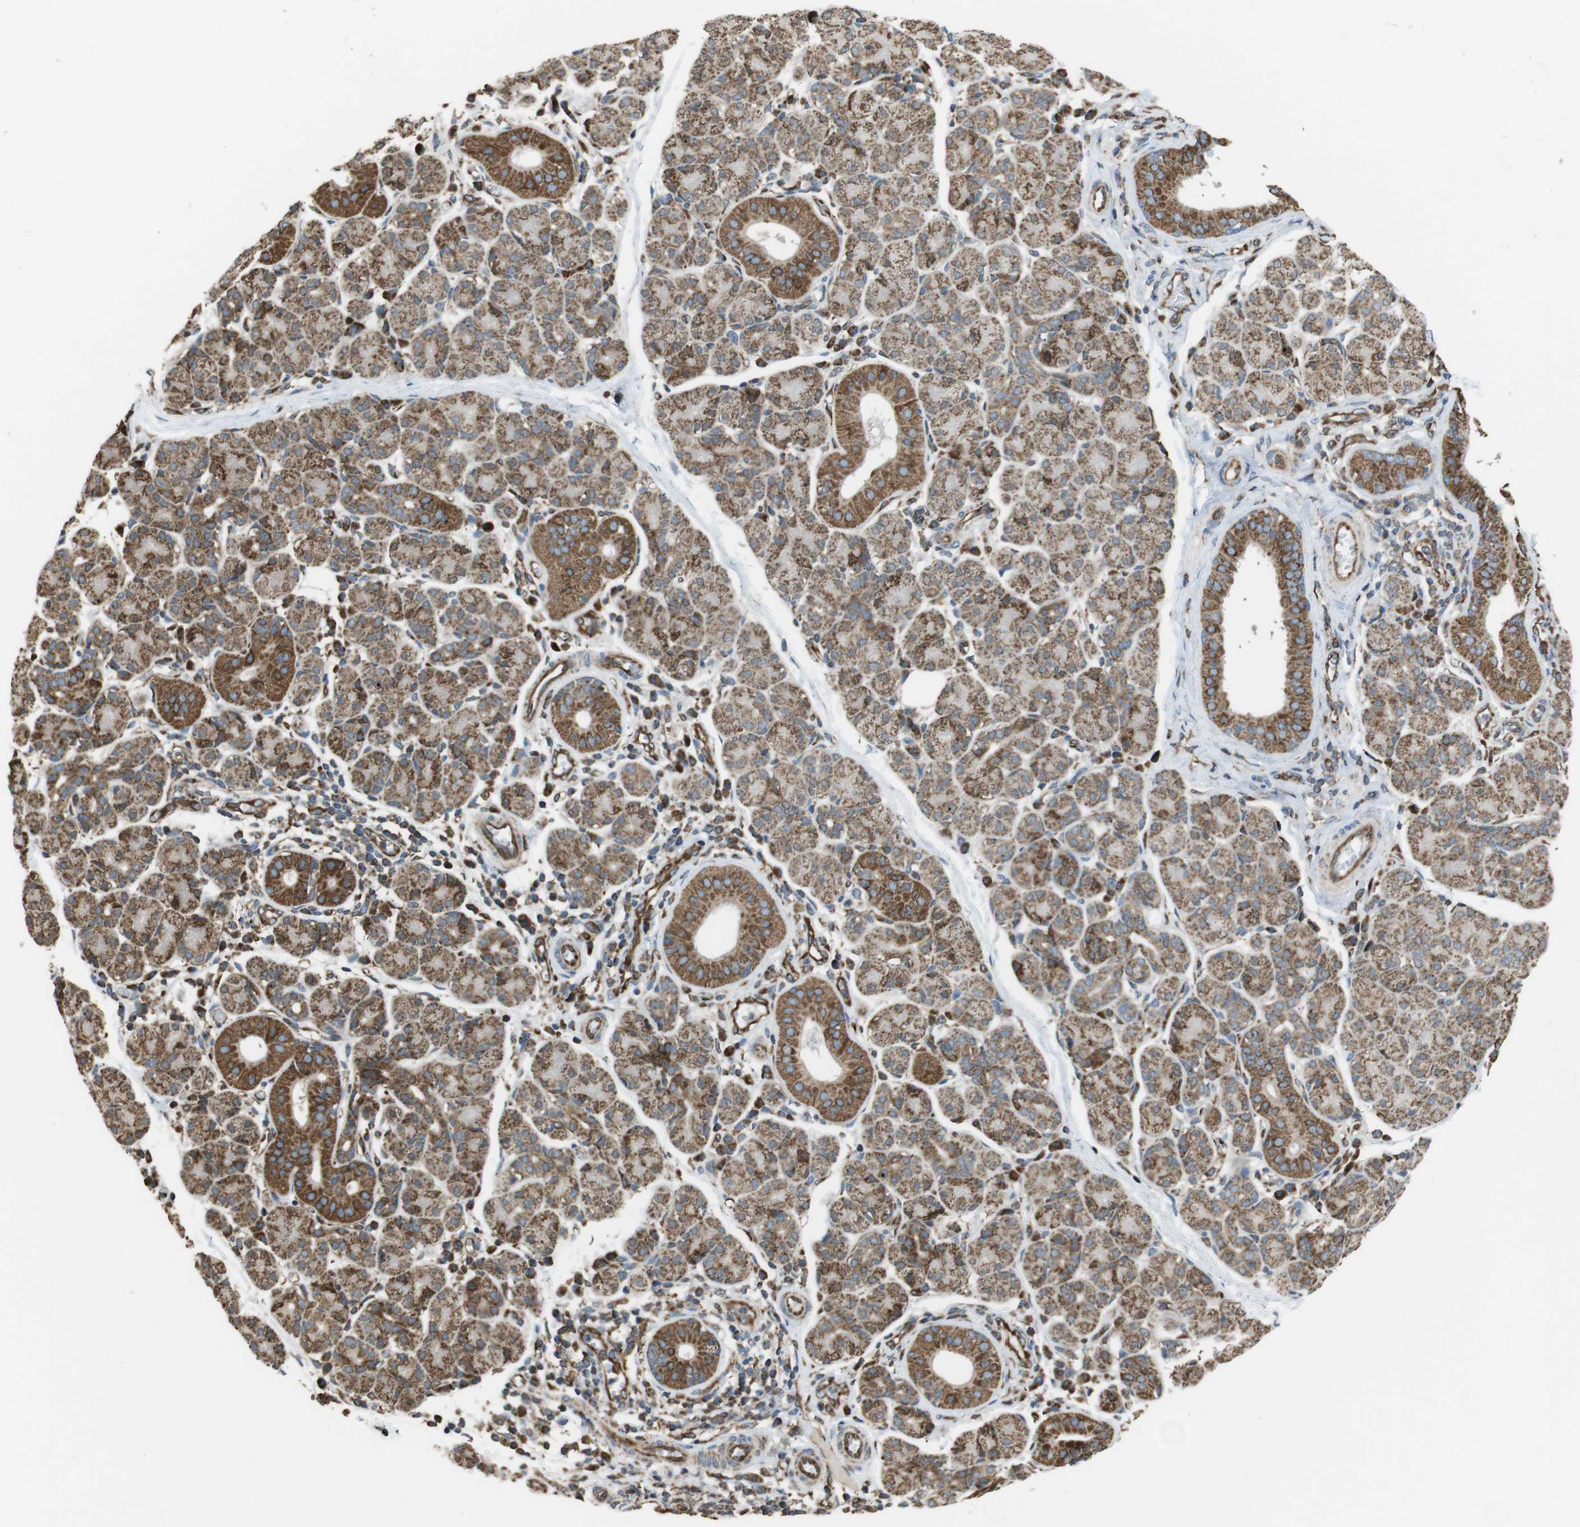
{"staining": {"intensity": "moderate", "quantity": ">75%", "location": "cytoplasmic/membranous"}, "tissue": "salivary gland", "cell_type": "Glandular cells", "image_type": "normal", "snomed": [{"axis": "morphology", "description": "Normal tissue, NOS"}, {"axis": "morphology", "description": "Inflammation, NOS"}, {"axis": "topography", "description": "Lymph node"}, {"axis": "topography", "description": "Salivary gland"}], "caption": "Immunohistochemical staining of normal human salivary gland exhibits moderate cytoplasmic/membranous protein expression in about >75% of glandular cells.", "gene": "GIMAP8", "patient": {"sex": "male", "age": 3}}